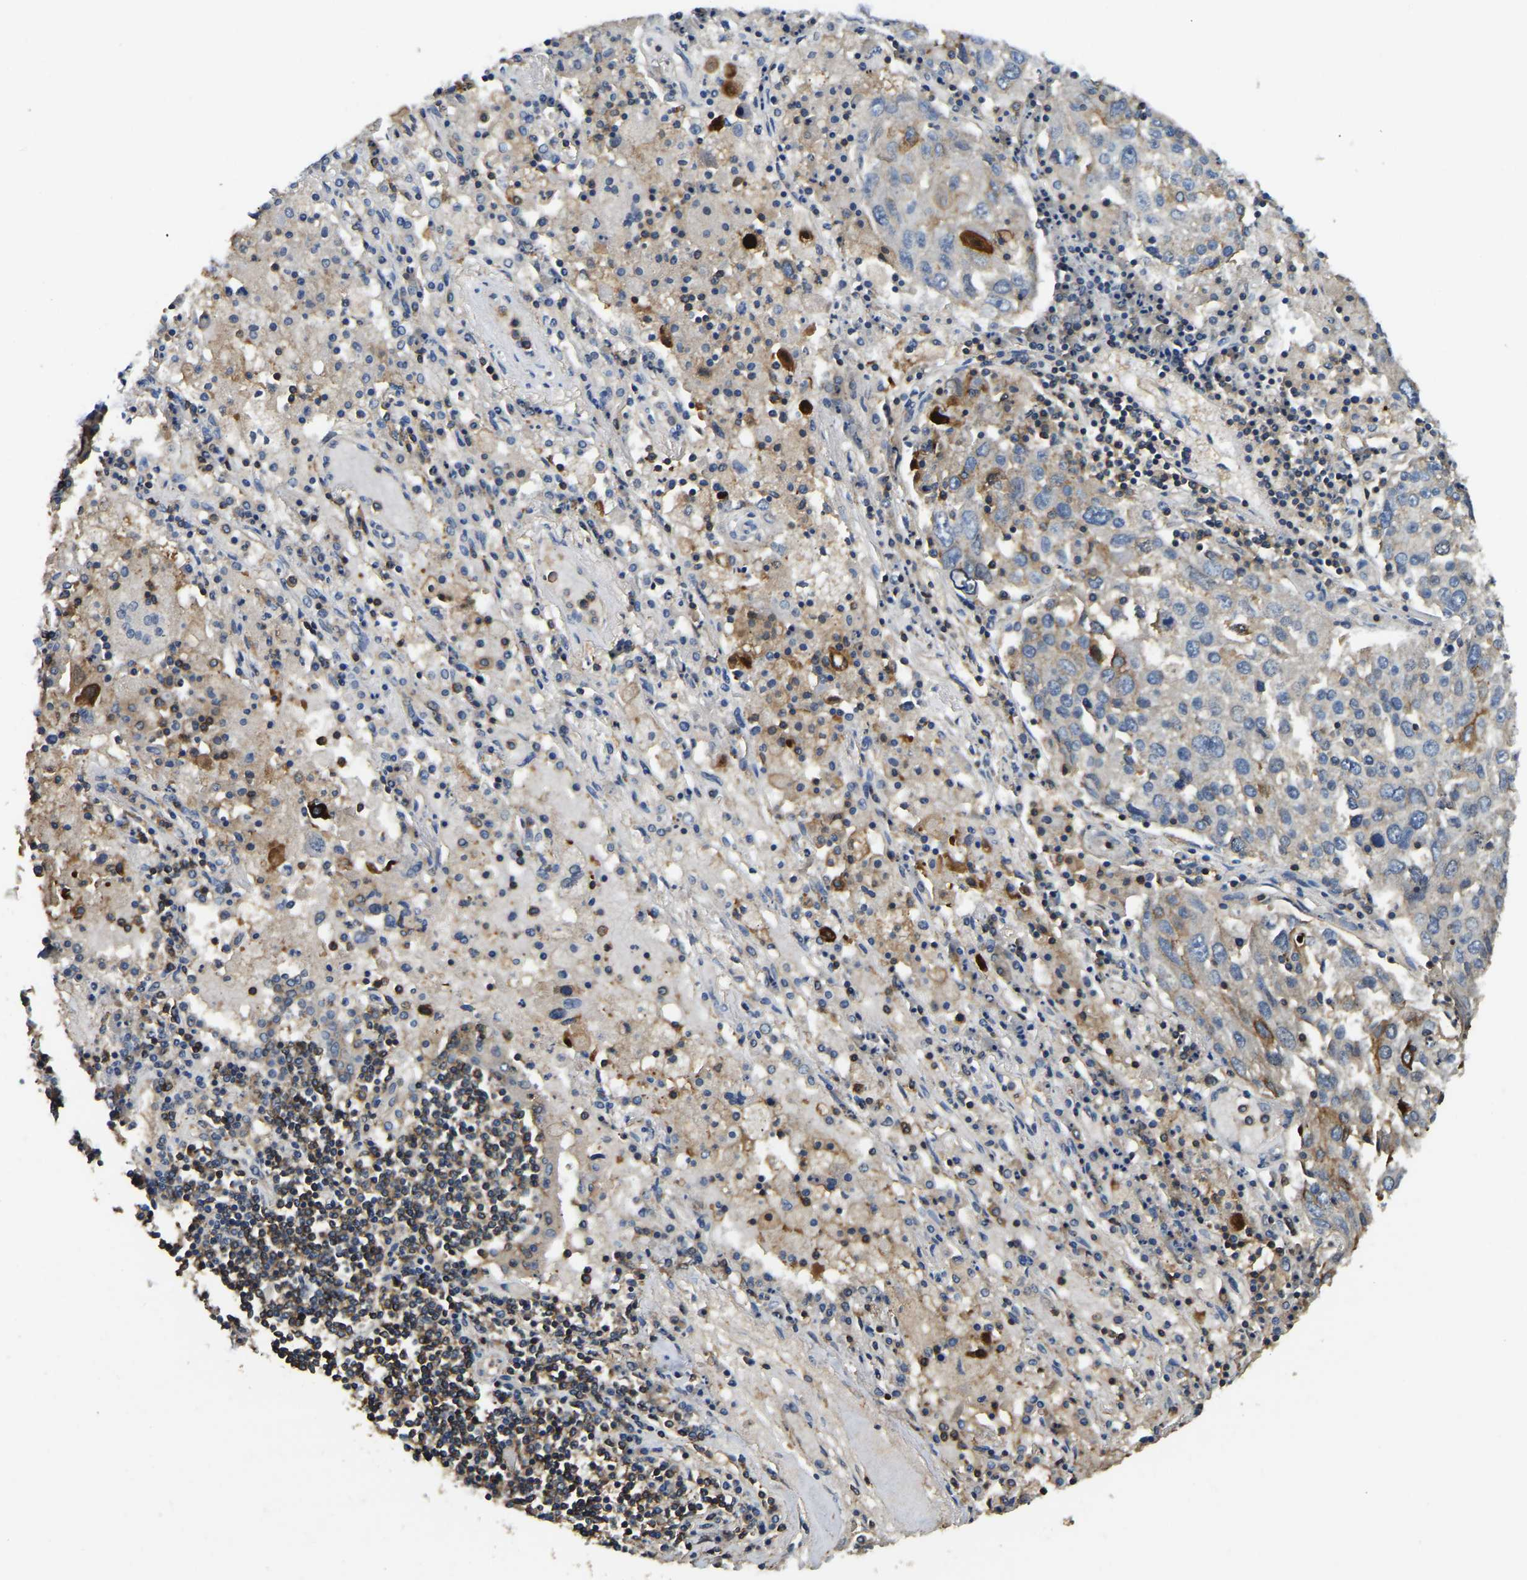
{"staining": {"intensity": "moderate", "quantity": "<25%", "location": "cytoplasmic/membranous"}, "tissue": "lung cancer", "cell_type": "Tumor cells", "image_type": "cancer", "snomed": [{"axis": "morphology", "description": "Squamous cell carcinoma, NOS"}, {"axis": "topography", "description": "Lung"}], "caption": "This is an image of immunohistochemistry staining of squamous cell carcinoma (lung), which shows moderate expression in the cytoplasmic/membranous of tumor cells.", "gene": "SMPD2", "patient": {"sex": "male", "age": 65}}